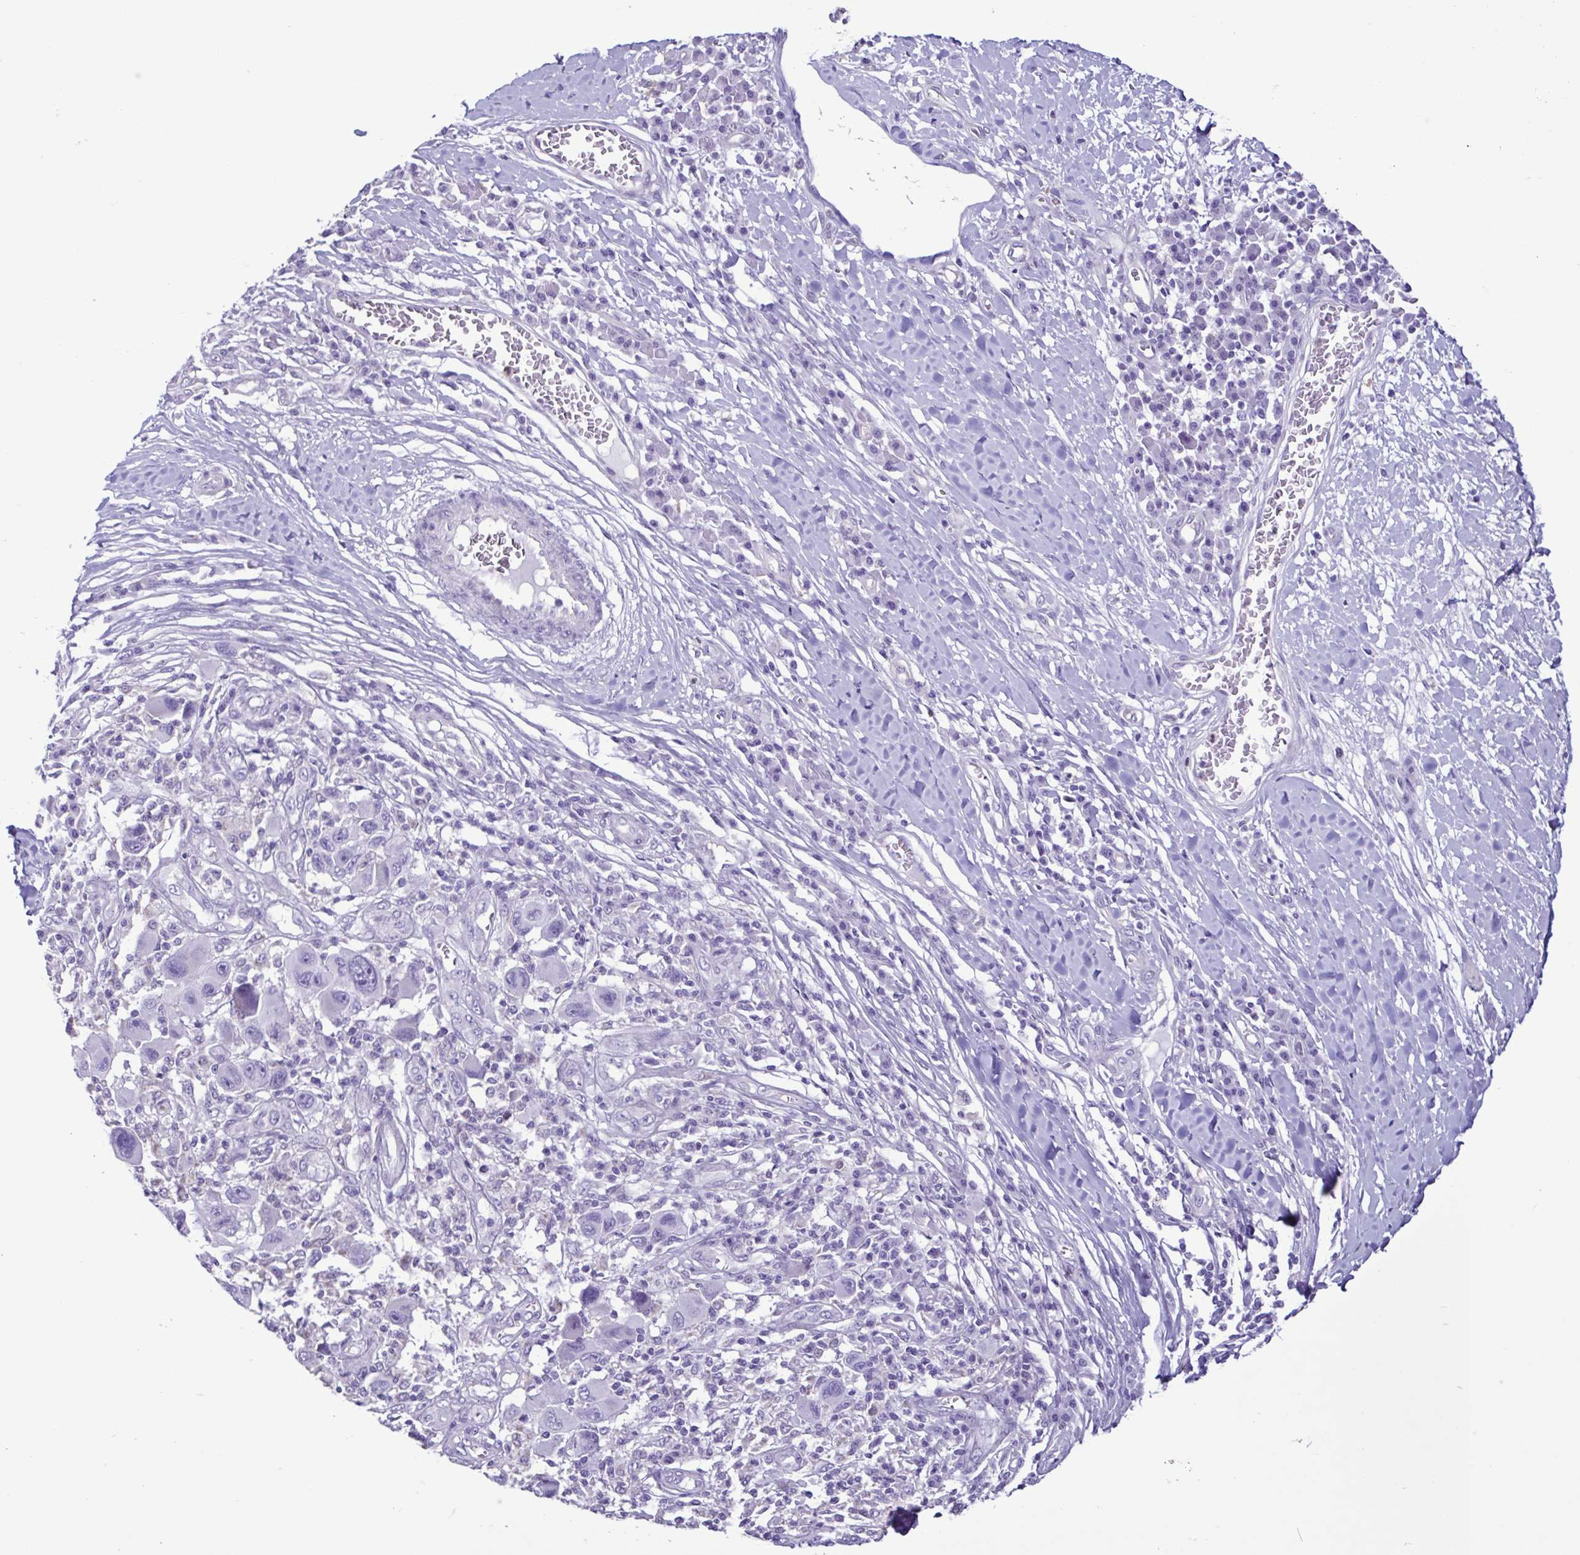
{"staining": {"intensity": "negative", "quantity": "none", "location": "none"}, "tissue": "melanoma", "cell_type": "Tumor cells", "image_type": "cancer", "snomed": [{"axis": "morphology", "description": "Malignant melanoma, NOS"}, {"axis": "topography", "description": "Skin"}], "caption": "Tumor cells are negative for brown protein staining in malignant melanoma. (Brightfield microscopy of DAB (3,3'-diaminobenzidine) immunohistochemistry (IHC) at high magnification).", "gene": "CBY2", "patient": {"sex": "male", "age": 53}}